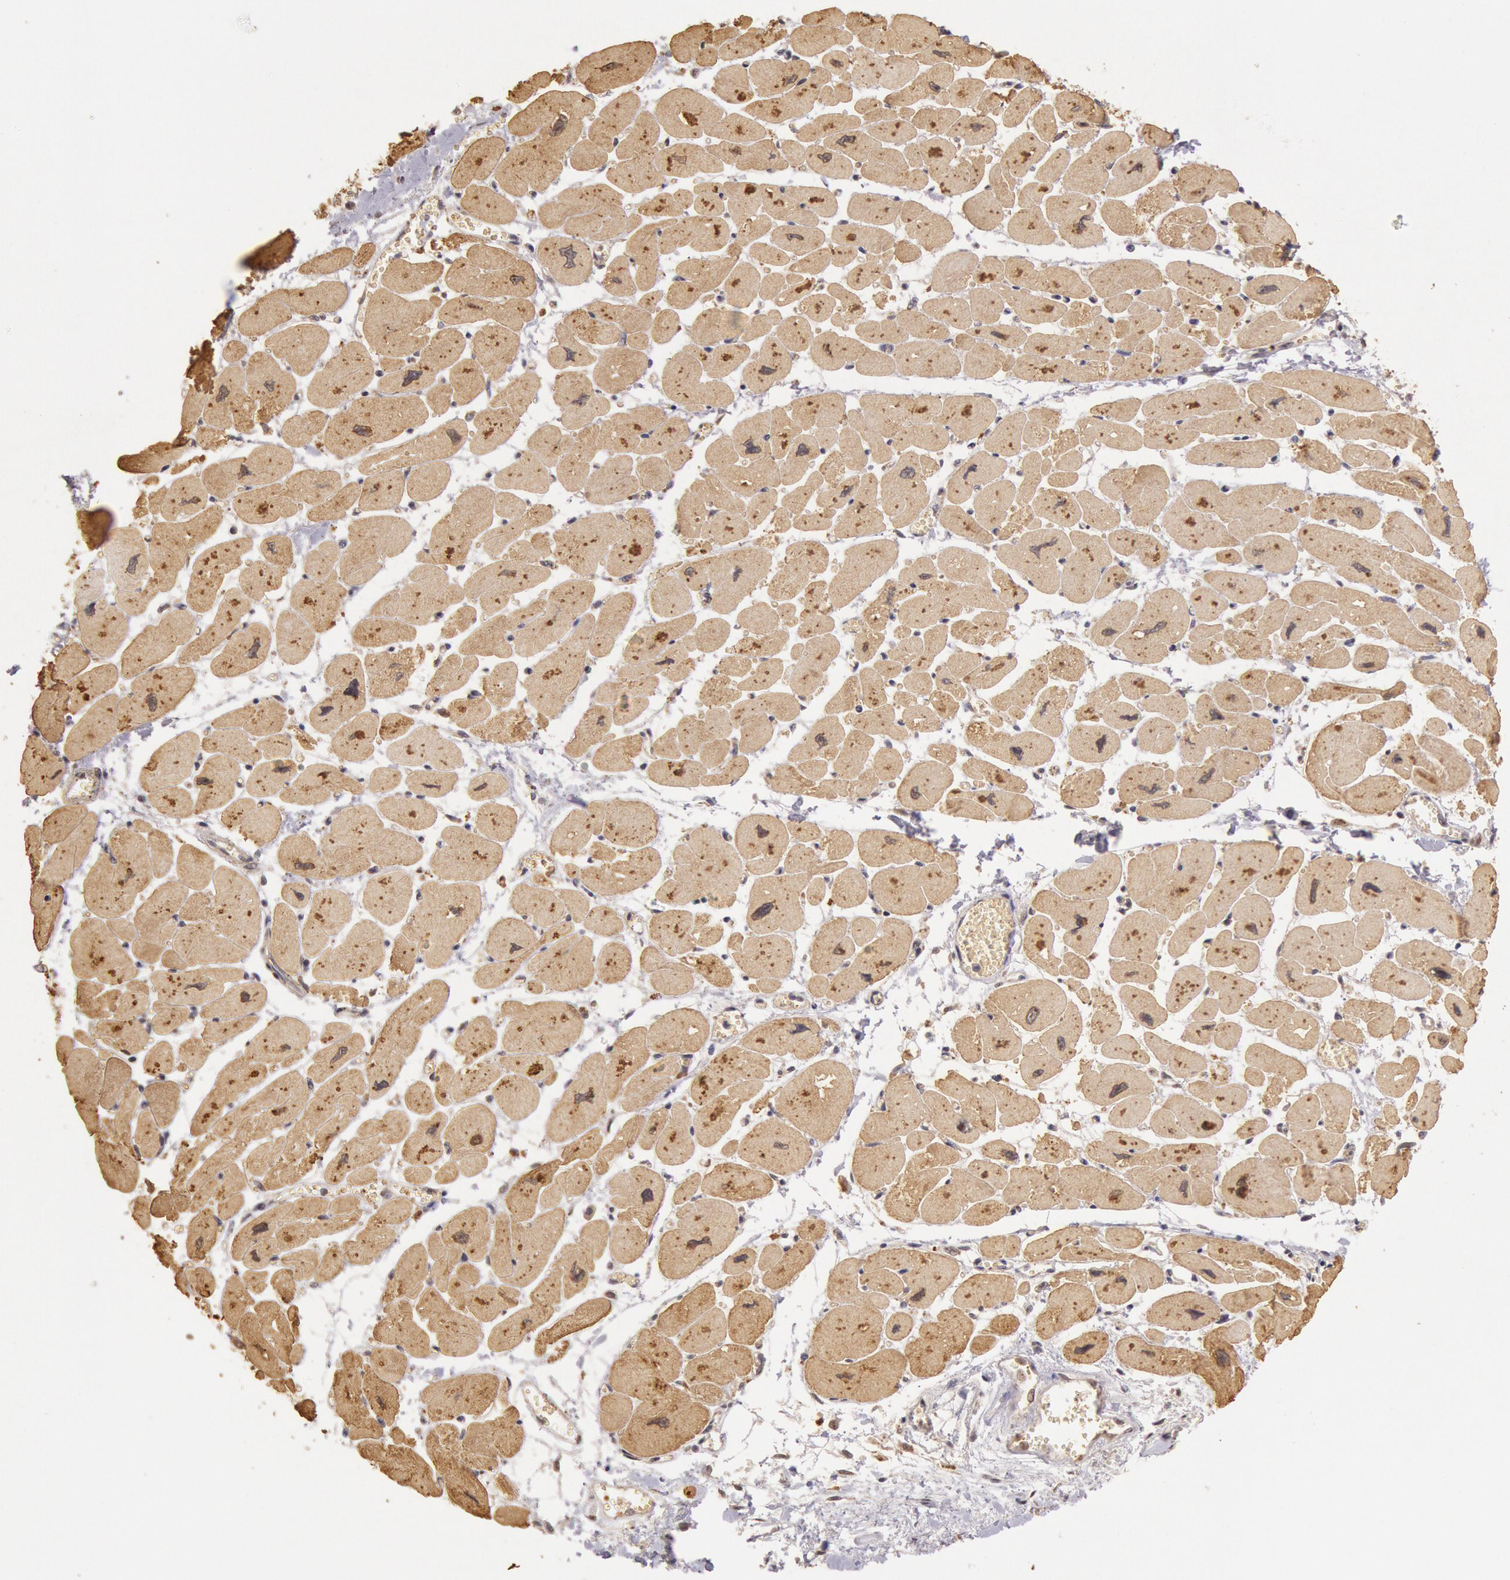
{"staining": {"intensity": "moderate", "quantity": "25%-75%", "location": "cytoplasmic/membranous,nuclear"}, "tissue": "heart muscle", "cell_type": "Cardiomyocytes", "image_type": "normal", "snomed": [{"axis": "morphology", "description": "Normal tissue, NOS"}, {"axis": "topography", "description": "Heart"}], "caption": "A high-resolution histopathology image shows IHC staining of unremarkable heart muscle, which demonstrates moderate cytoplasmic/membranous,nuclear expression in approximately 25%-75% of cardiomyocytes.", "gene": "LIG4", "patient": {"sex": "female", "age": 54}}